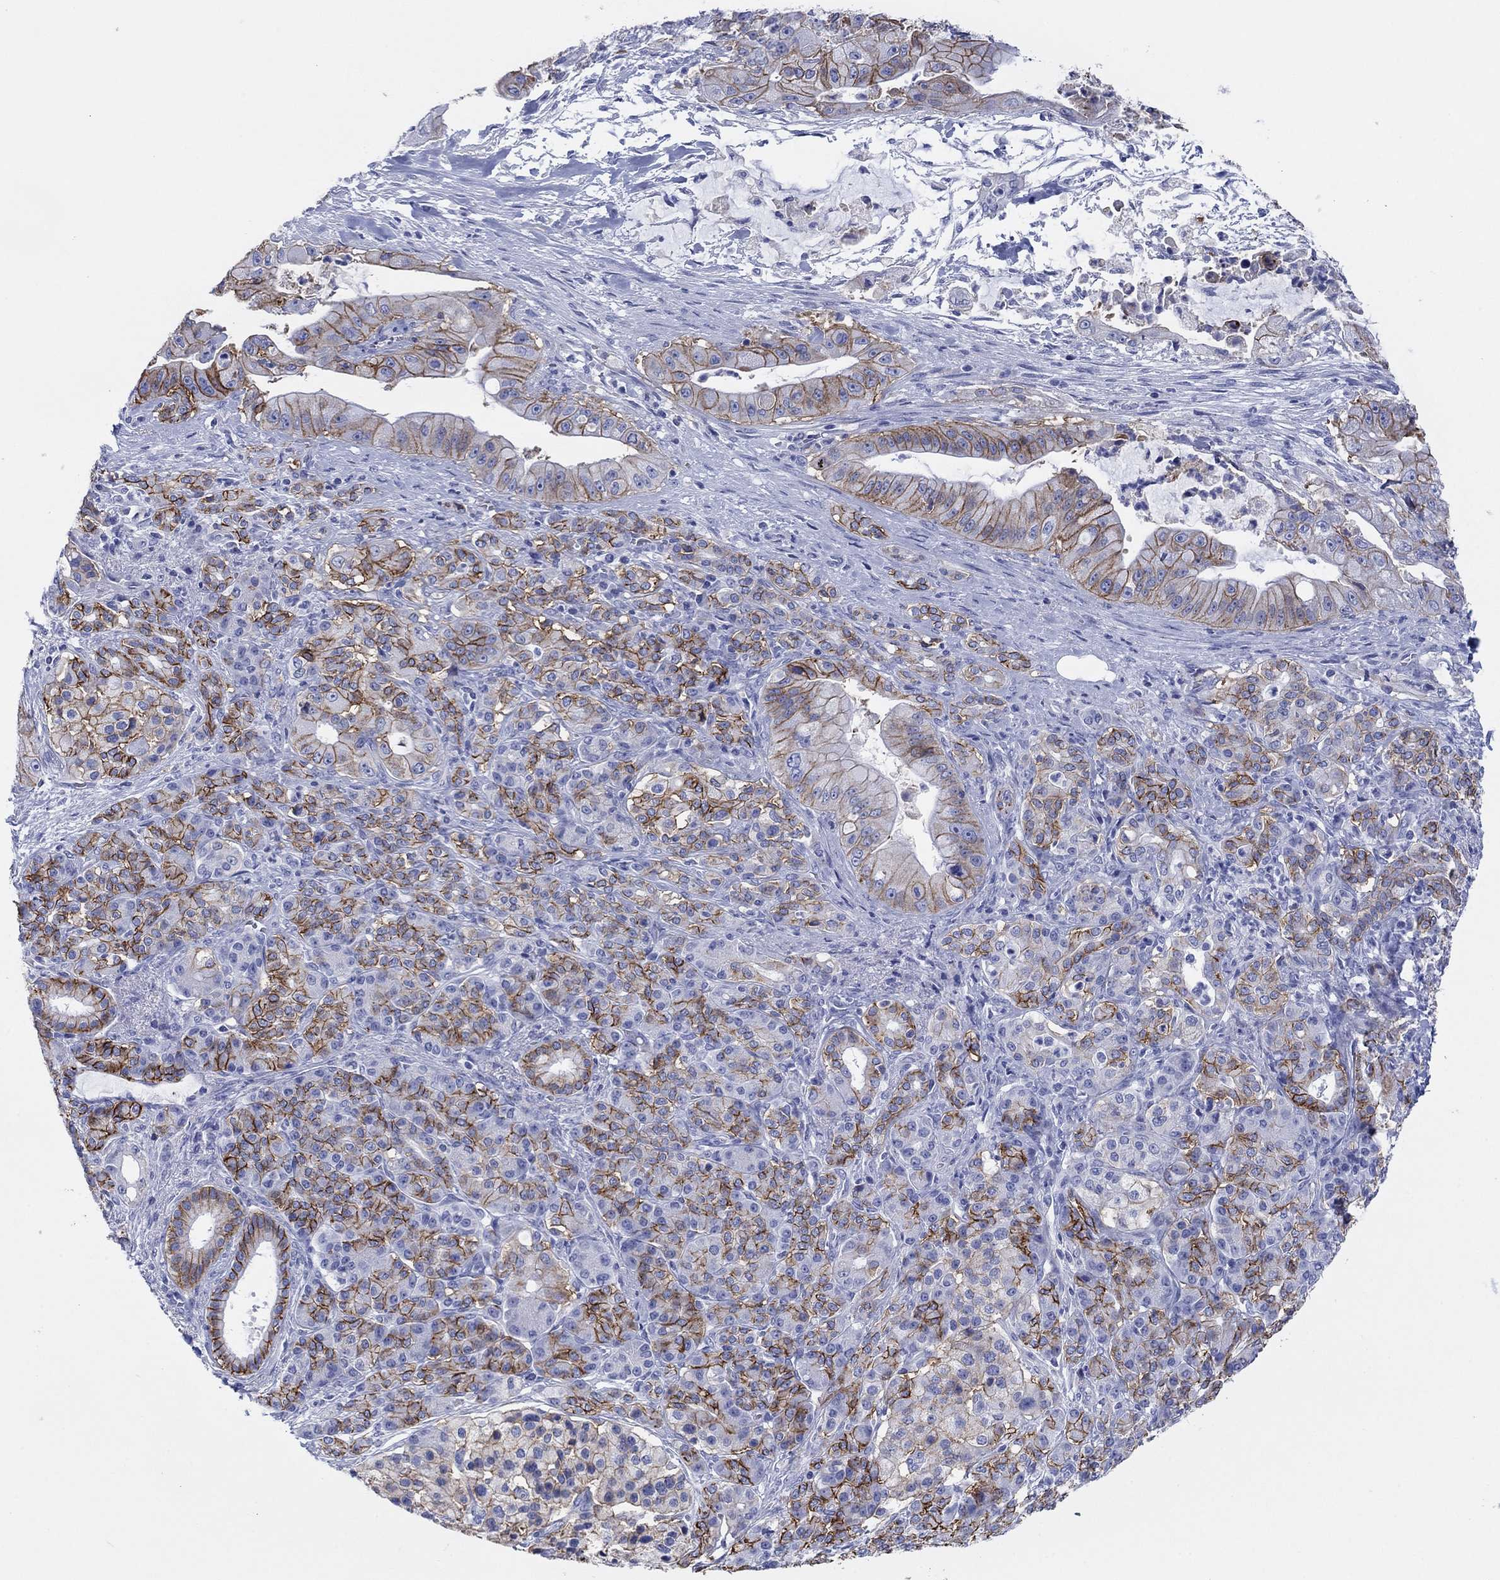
{"staining": {"intensity": "strong", "quantity": "25%-75%", "location": "cytoplasmic/membranous"}, "tissue": "pancreatic cancer", "cell_type": "Tumor cells", "image_type": "cancer", "snomed": [{"axis": "morphology", "description": "Normal tissue, NOS"}, {"axis": "morphology", "description": "Inflammation, NOS"}, {"axis": "morphology", "description": "Adenocarcinoma, NOS"}, {"axis": "topography", "description": "Pancreas"}], "caption": "A photomicrograph of human adenocarcinoma (pancreatic) stained for a protein displays strong cytoplasmic/membranous brown staining in tumor cells.", "gene": "ATP1B1", "patient": {"sex": "male", "age": 57}}